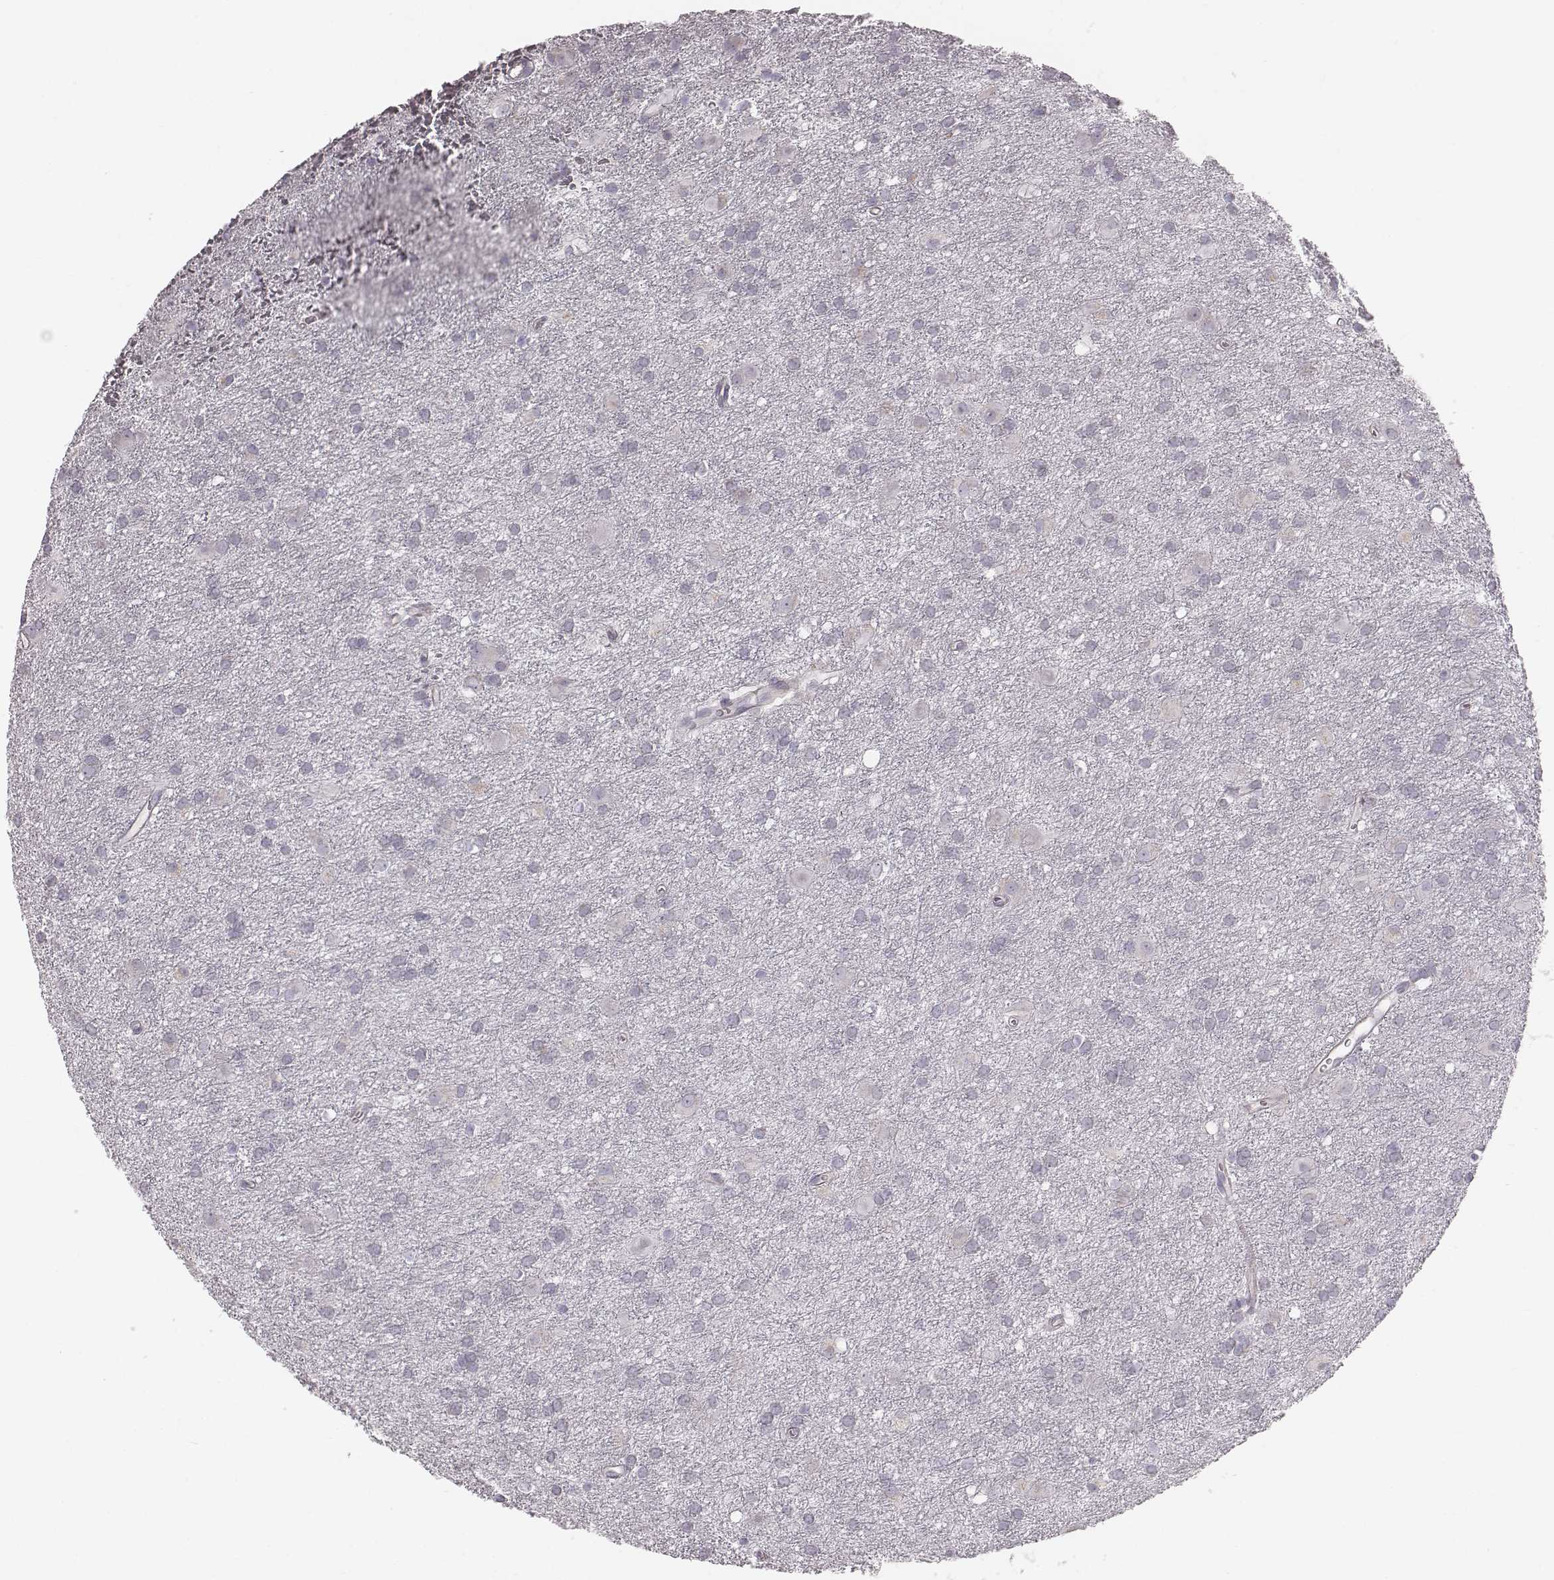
{"staining": {"intensity": "negative", "quantity": "none", "location": "none"}, "tissue": "glioma", "cell_type": "Tumor cells", "image_type": "cancer", "snomed": [{"axis": "morphology", "description": "Glioma, malignant, Low grade"}, {"axis": "topography", "description": "Brain"}], "caption": "DAB immunohistochemical staining of malignant glioma (low-grade) exhibits no significant expression in tumor cells.", "gene": "C6orf58", "patient": {"sex": "male", "age": 58}}